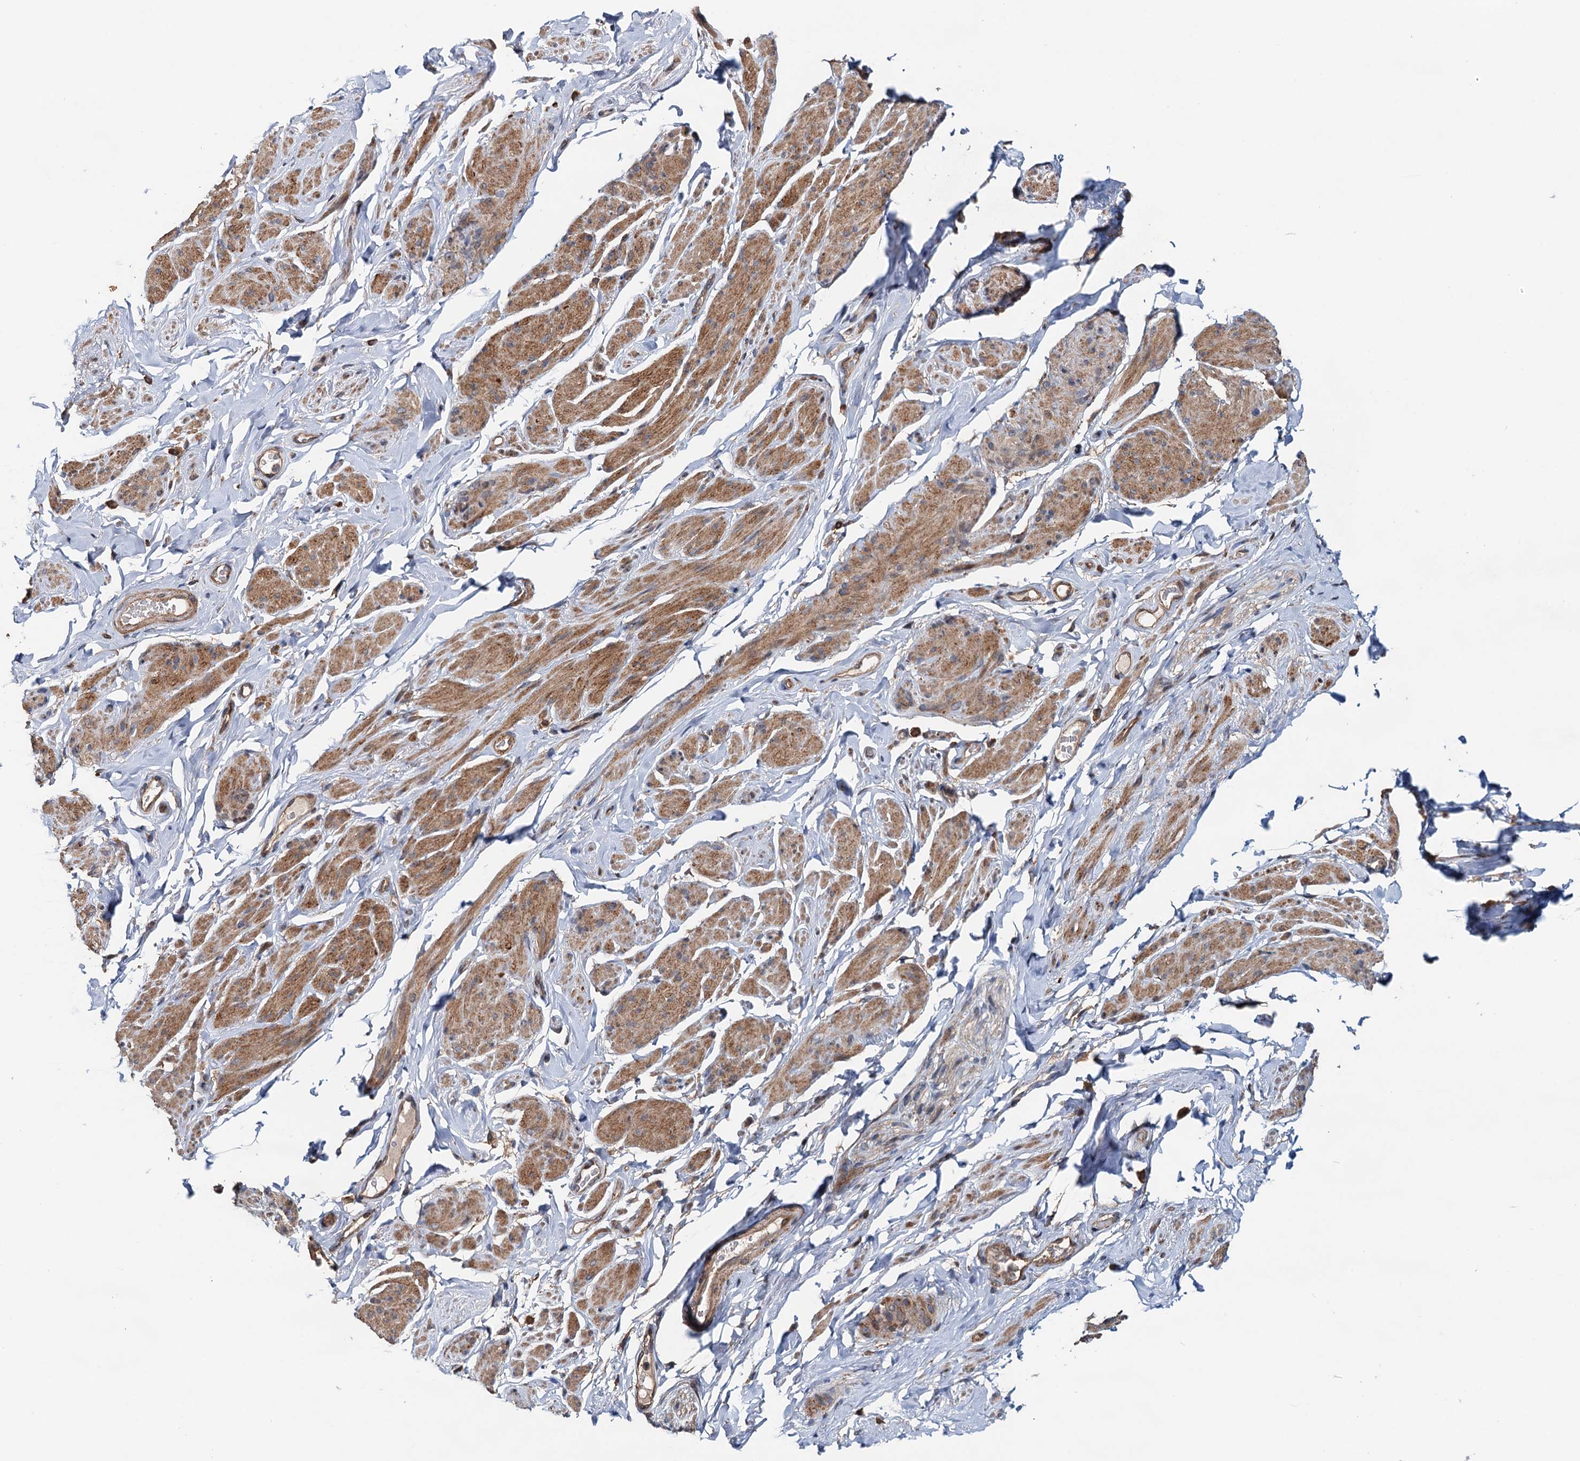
{"staining": {"intensity": "moderate", "quantity": "25%-75%", "location": "cytoplasmic/membranous"}, "tissue": "smooth muscle", "cell_type": "Smooth muscle cells", "image_type": "normal", "snomed": [{"axis": "morphology", "description": "Normal tissue, NOS"}, {"axis": "topography", "description": "Smooth muscle"}, {"axis": "topography", "description": "Peripheral nerve tissue"}], "caption": "A brown stain shows moderate cytoplasmic/membranous expression of a protein in smooth muscle cells of benign smooth muscle.", "gene": "AAGAB", "patient": {"sex": "male", "age": 69}}